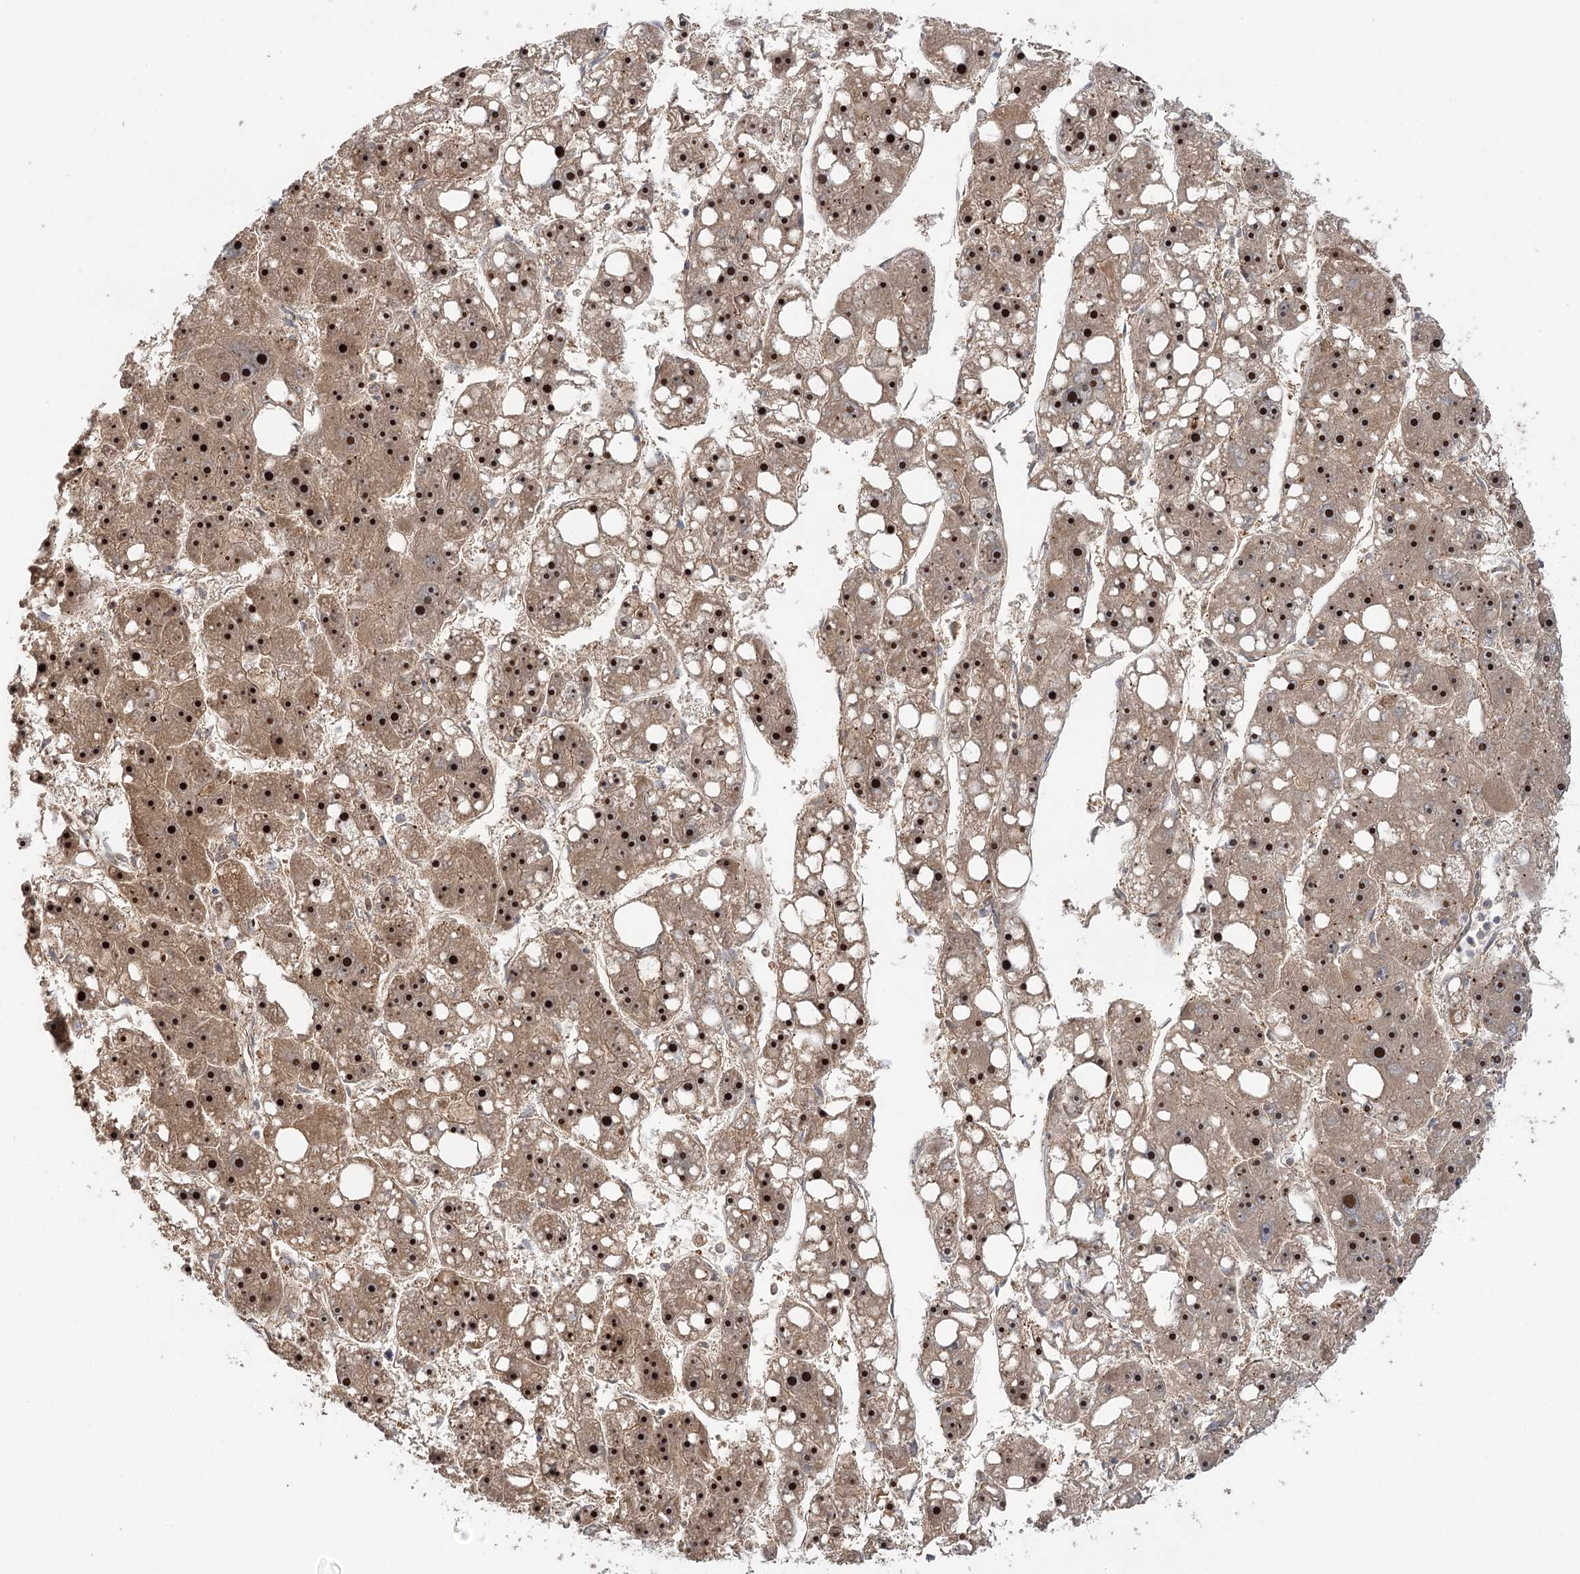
{"staining": {"intensity": "strong", "quantity": ">75%", "location": "cytoplasmic/membranous,nuclear"}, "tissue": "liver cancer", "cell_type": "Tumor cells", "image_type": "cancer", "snomed": [{"axis": "morphology", "description": "Carcinoma, Hepatocellular, NOS"}, {"axis": "topography", "description": "Liver"}], "caption": "Immunohistochemical staining of liver cancer (hepatocellular carcinoma) demonstrates high levels of strong cytoplasmic/membranous and nuclear positivity in about >75% of tumor cells.", "gene": "RAPGEF6", "patient": {"sex": "female", "age": 61}}